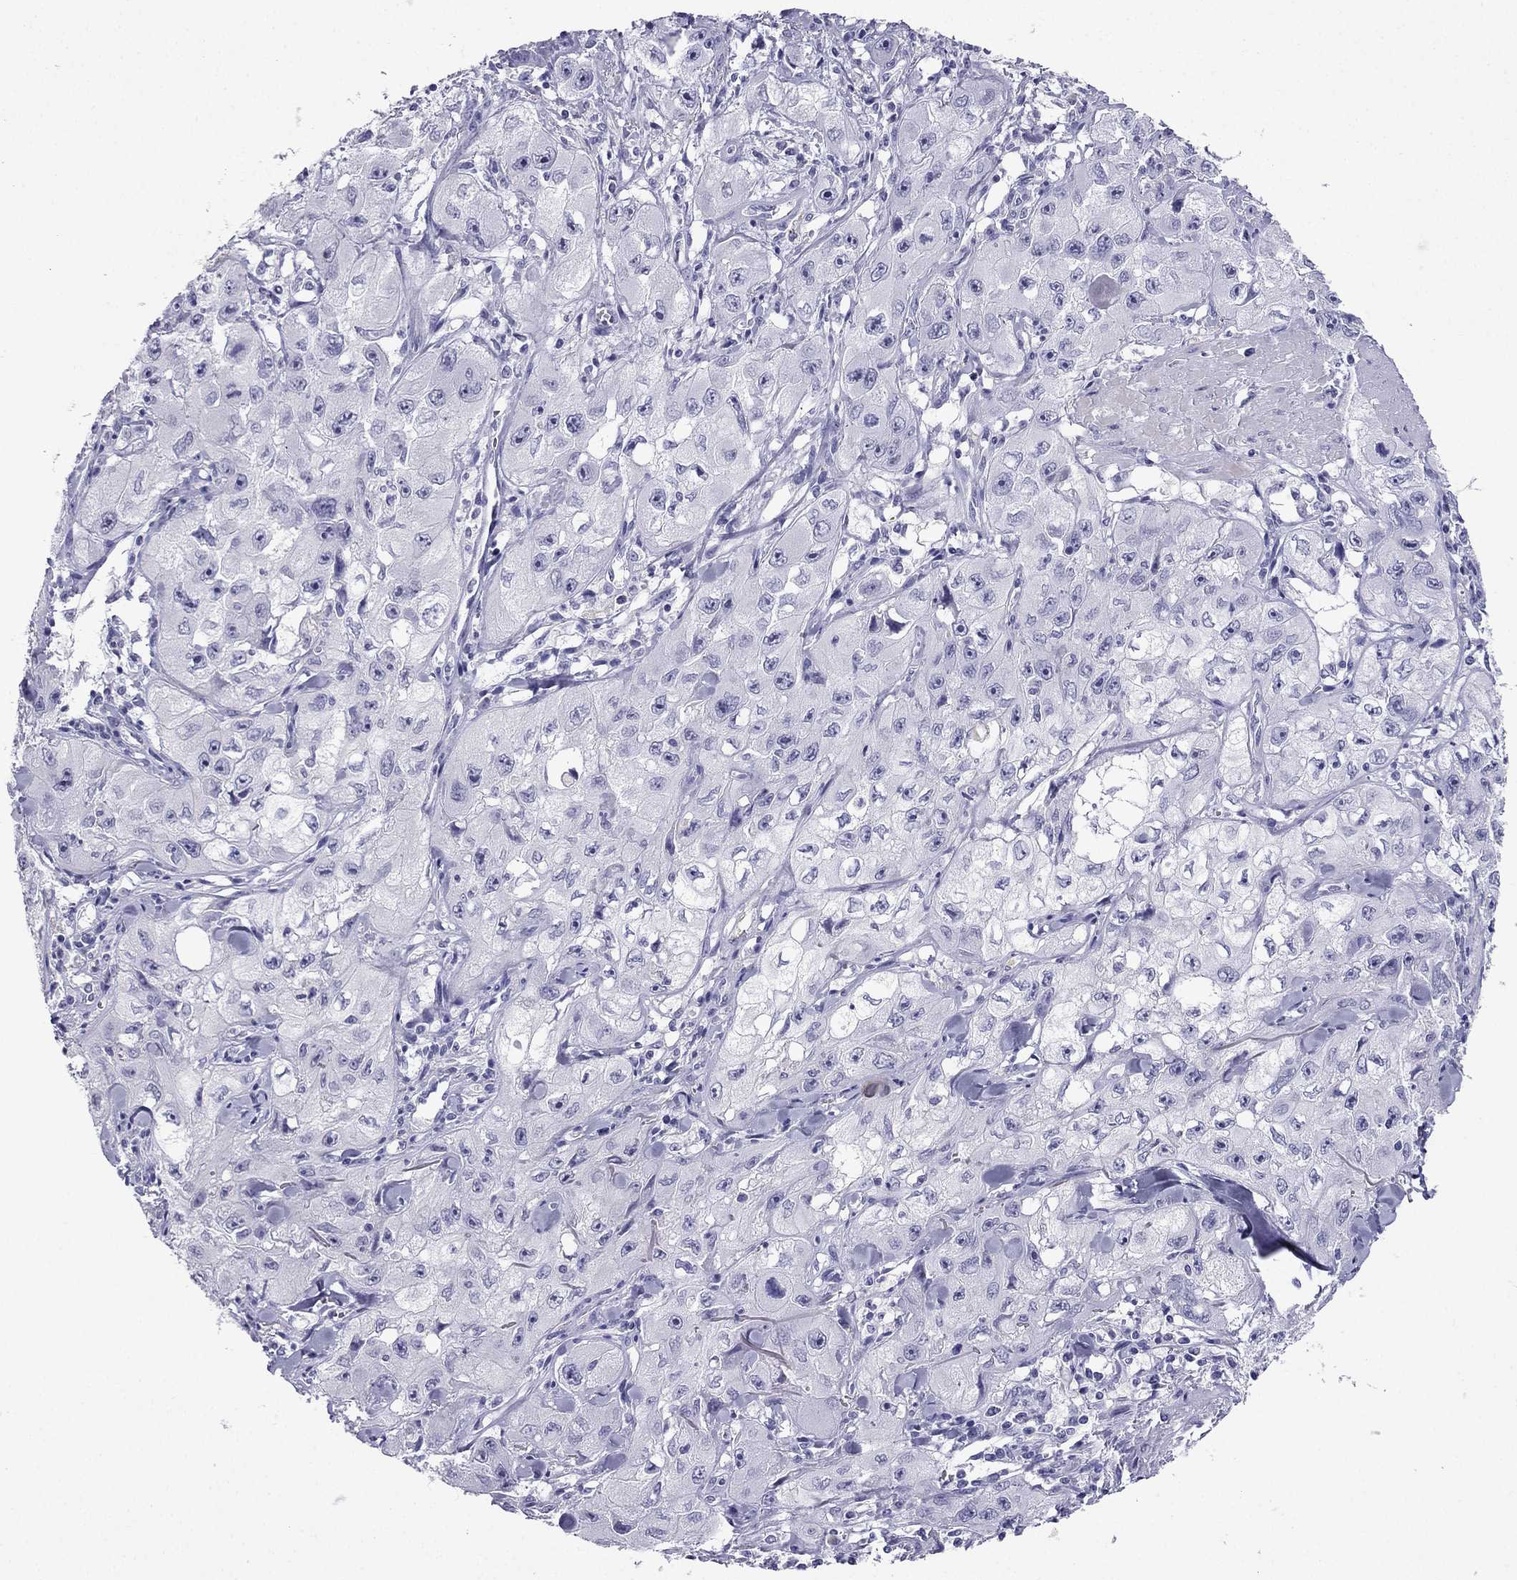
{"staining": {"intensity": "negative", "quantity": "none", "location": "none"}, "tissue": "skin cancer", "cell_type": "Tumor cells", "image_type": "cancer", "snomed": [{"axis": "morphology", "description": "Squamous cell carcinoma, NOS"}, {"axis": "topography", "description": "Skin"}, {"axis": "topography", "description": "Subcutis"}], "caption": "DAB (3,3'-diaminobenzidine) immunohistochemical staining of human skin cancer reveals no significant expression in tumor cells.", "gene": "NPTX1", "patient": {"sex": "male", "age": 73}}